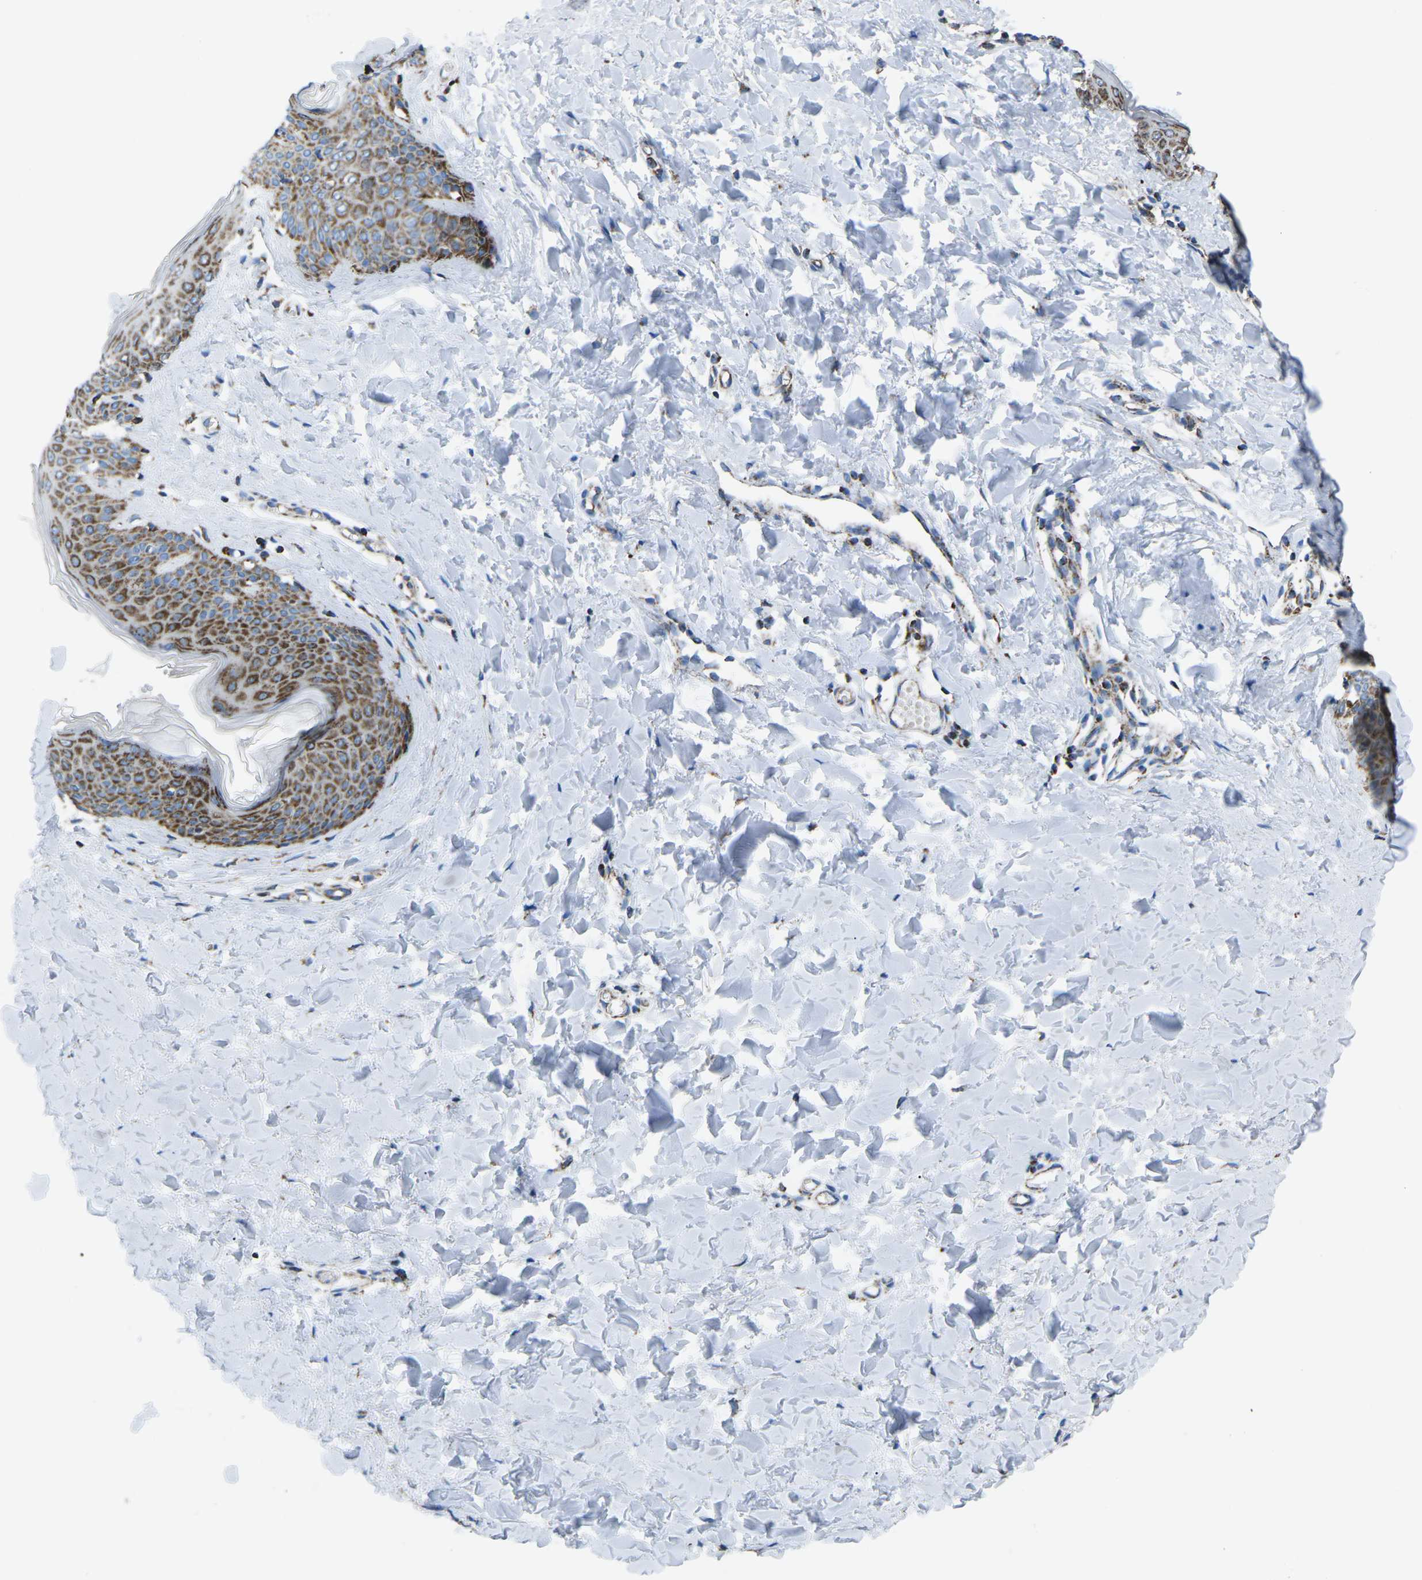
{"staining": {"intensity": "strong", "quantity": ">75%", "location": "cytoplasmic/membranous"}, "tissue": "skin", "cell_type": "Fibroblasts", "image_type": "normal", "snomed": [{"axis": "morphology", "description": "Normal tissue, NOS"}, {"axis": "topography", "description": "Skin"}], "caption": "Protein analysis of benign skin shows strong cytoplasmic/membranous expression in about >75% of fibroblasts.", "gene": "MT", "patient": {"sex": "female", "age": 17}}